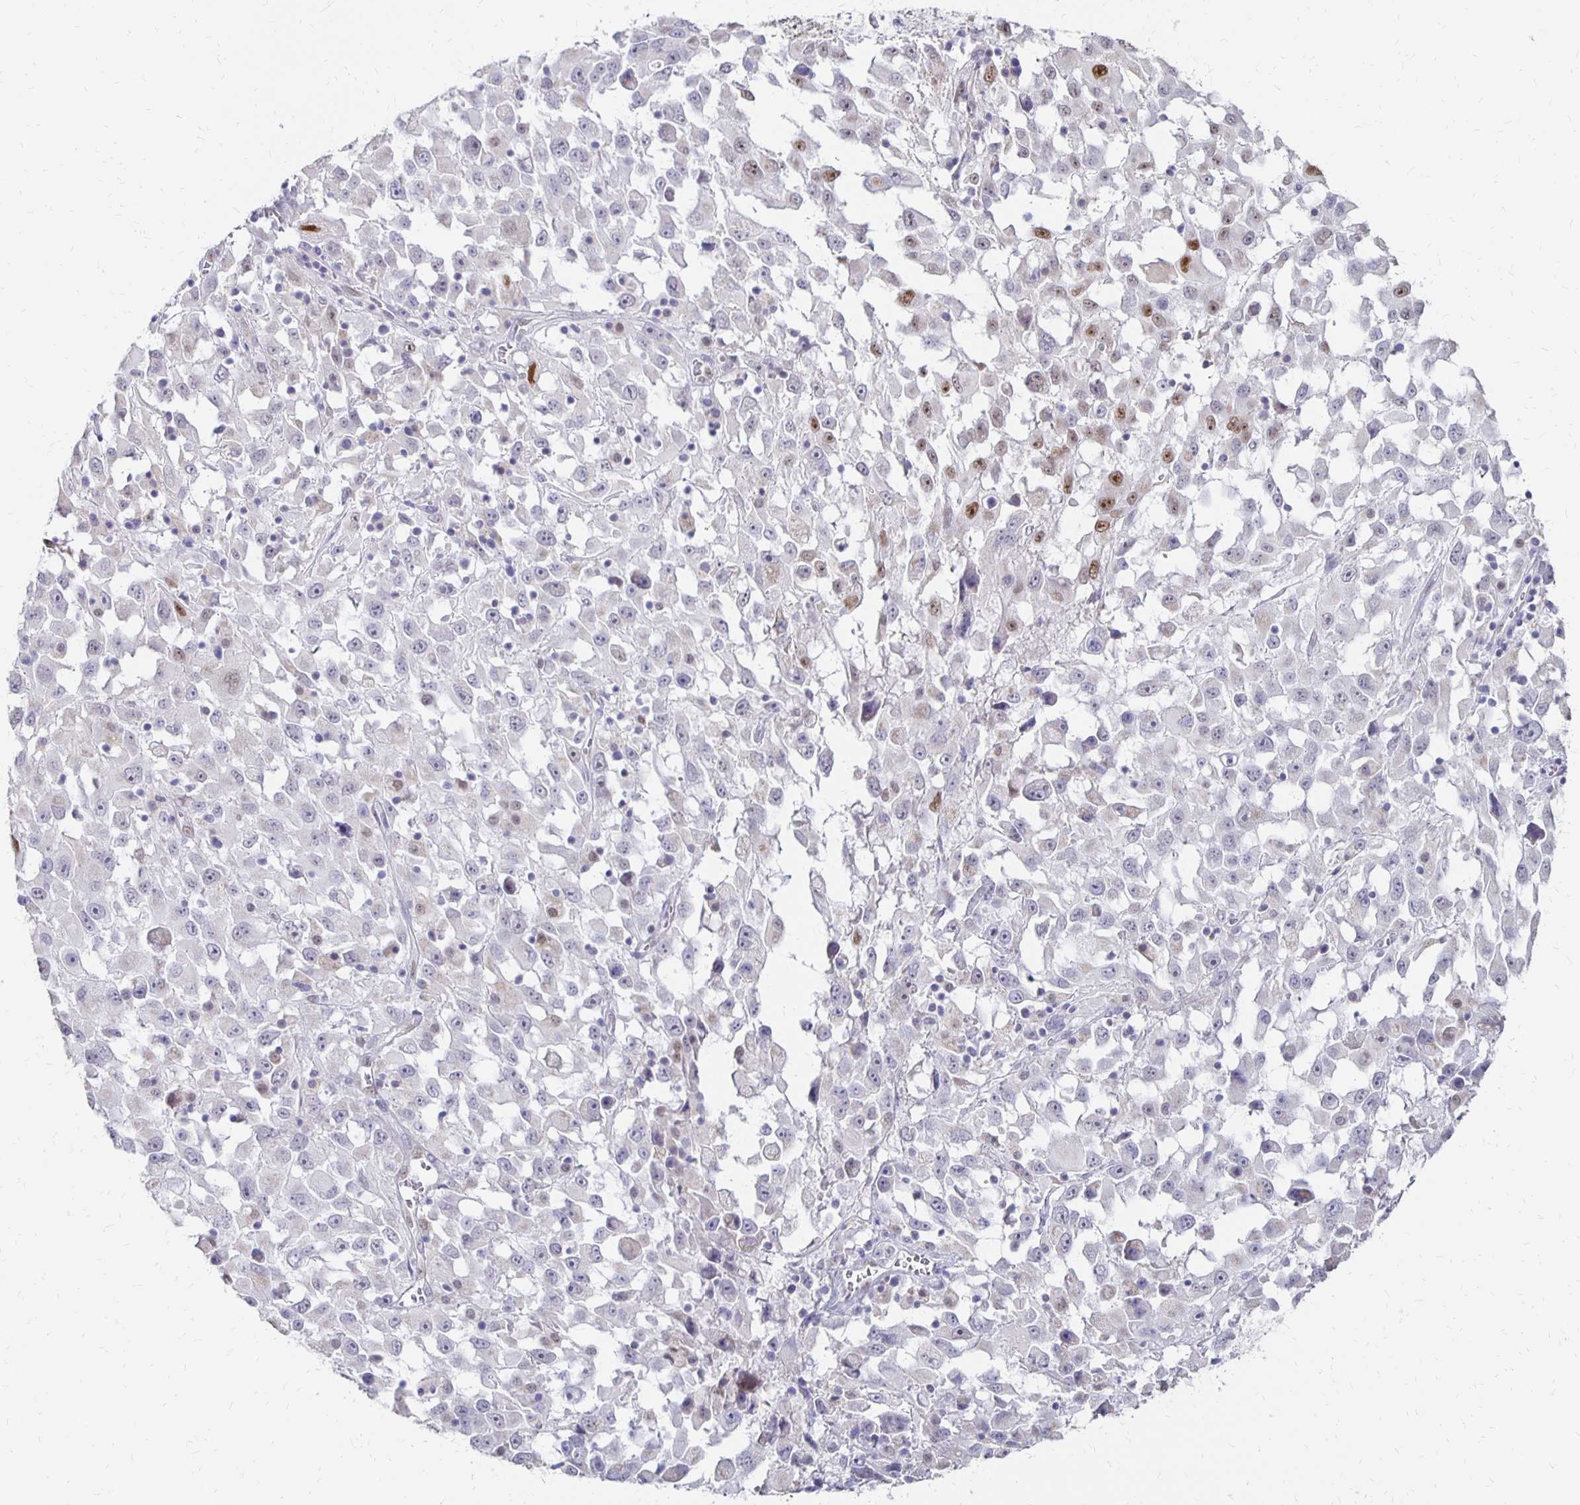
{"staining": {"intensity": "moderate", "quantity": "<25%", "location": "nuclear"}, "tissue": "melanoma", "cell_type": "Tumor cells", "image_type": "cancer", "snomed": [{"axis": "morphology", "description": "Malignant melanoma, Metastatic site"}, {"axis": "topography", "description": "Soft tissue"}], "caption": "A brown stain labels moderate nuclear staining of a protein in melanoma tumor cells. Immunohistochemistry stains the protein in brown and the nuclei are stained blue.", "gene": "ATOSB", "patient": {"sex": "male", "age": 50}}